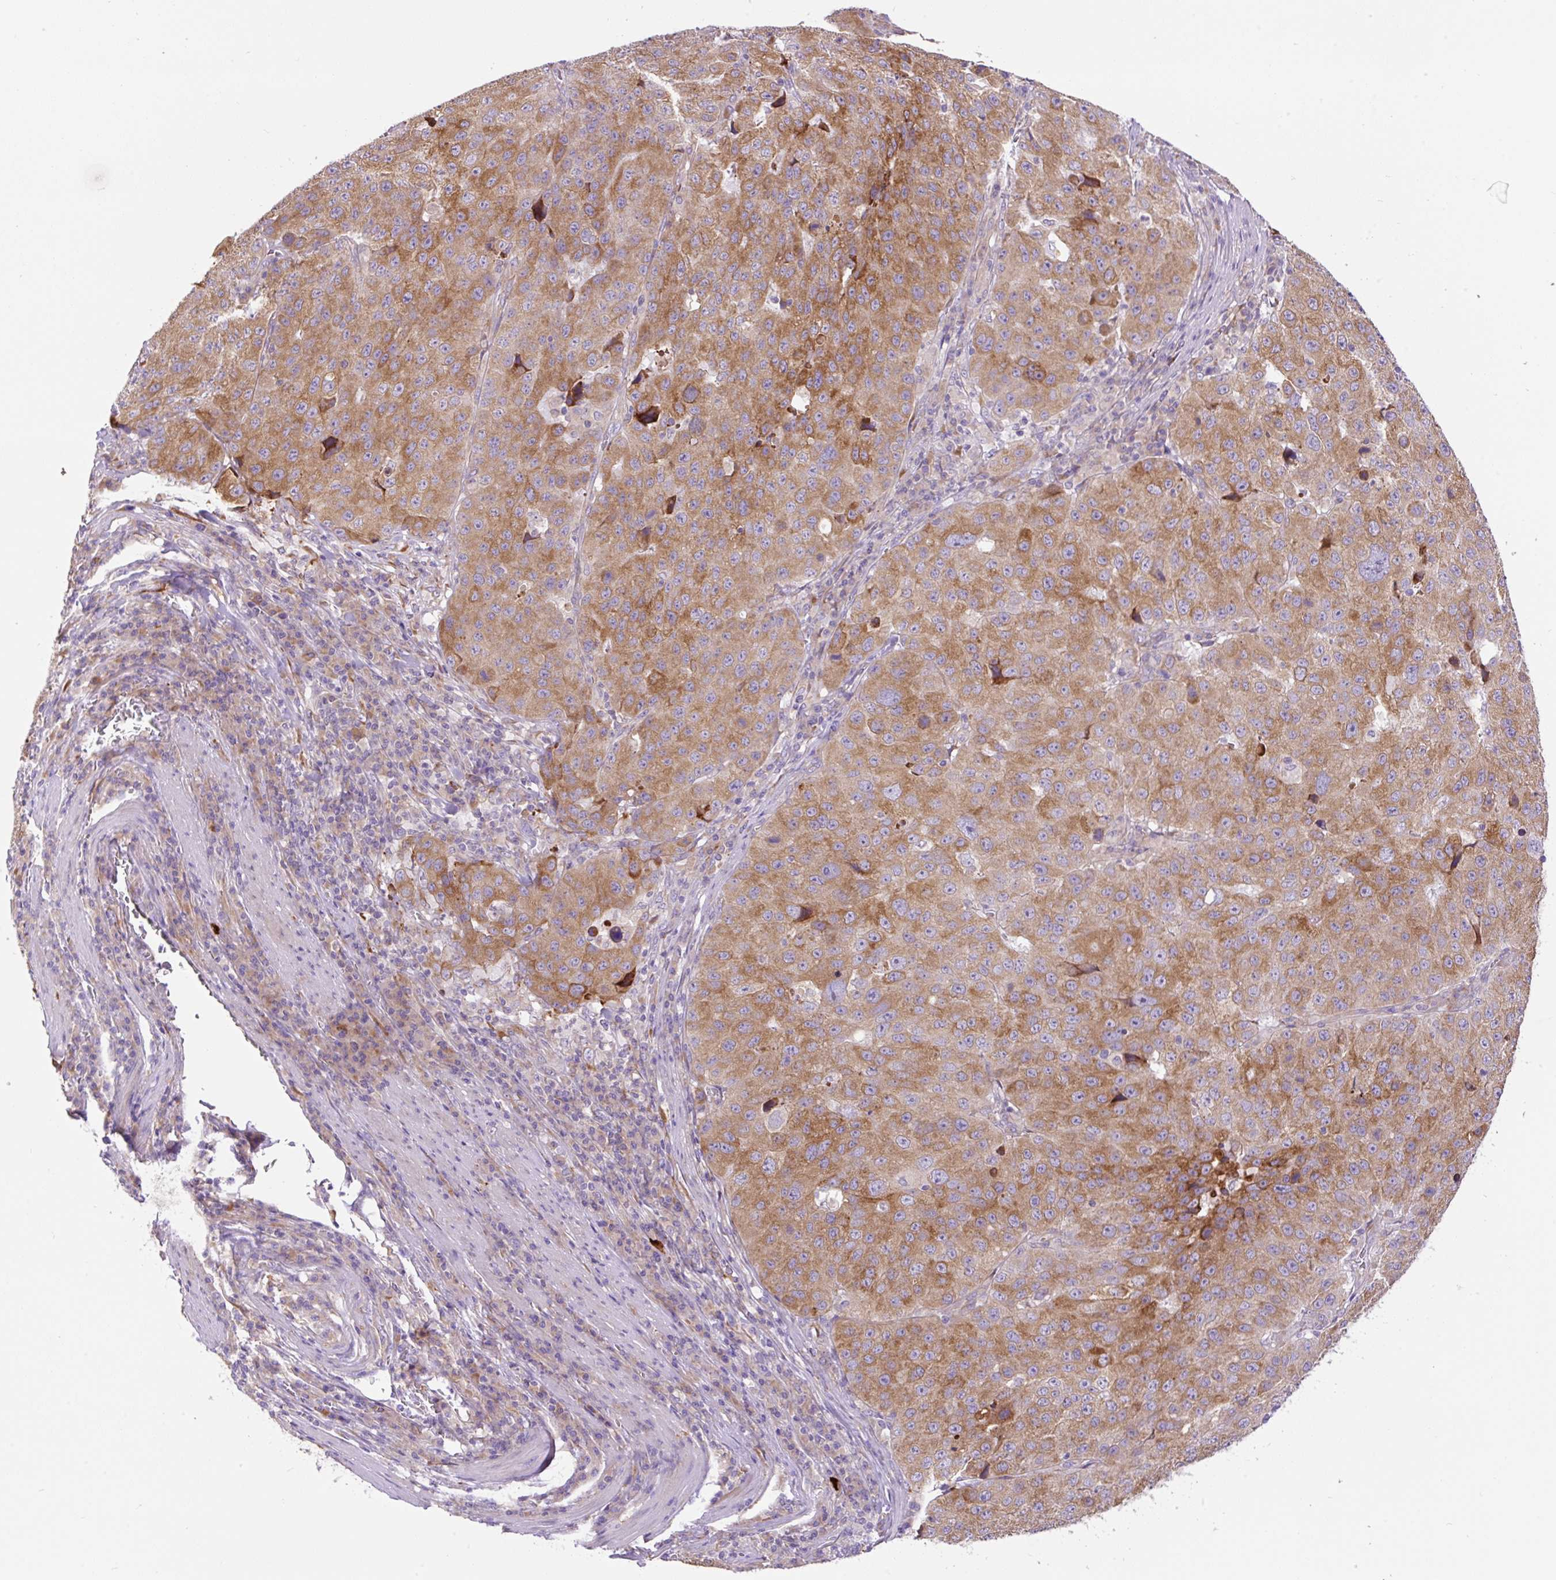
{"staining": {"intensity": "moderate", "quantity": ">75%", "location": "cytoplasmic/membranous"}, "tissue": "stomach cancer", "cell_type": "Tumor cells", "image_type": "cancer", "snomed": [{"axis": "morphology", "description": "Adenocarcinoma, NOS"}, {"axis": "topography", "description": "Stomach"}], "caption": "About >75% of tumor cells in human adenocarcinoma (stomach) display moderate cytoplasmic/membranous protein expression as visualized by brown immunohistochemical staining.", "gene": "POFUT1", "patient": {"sex": "male", "age": 71}}